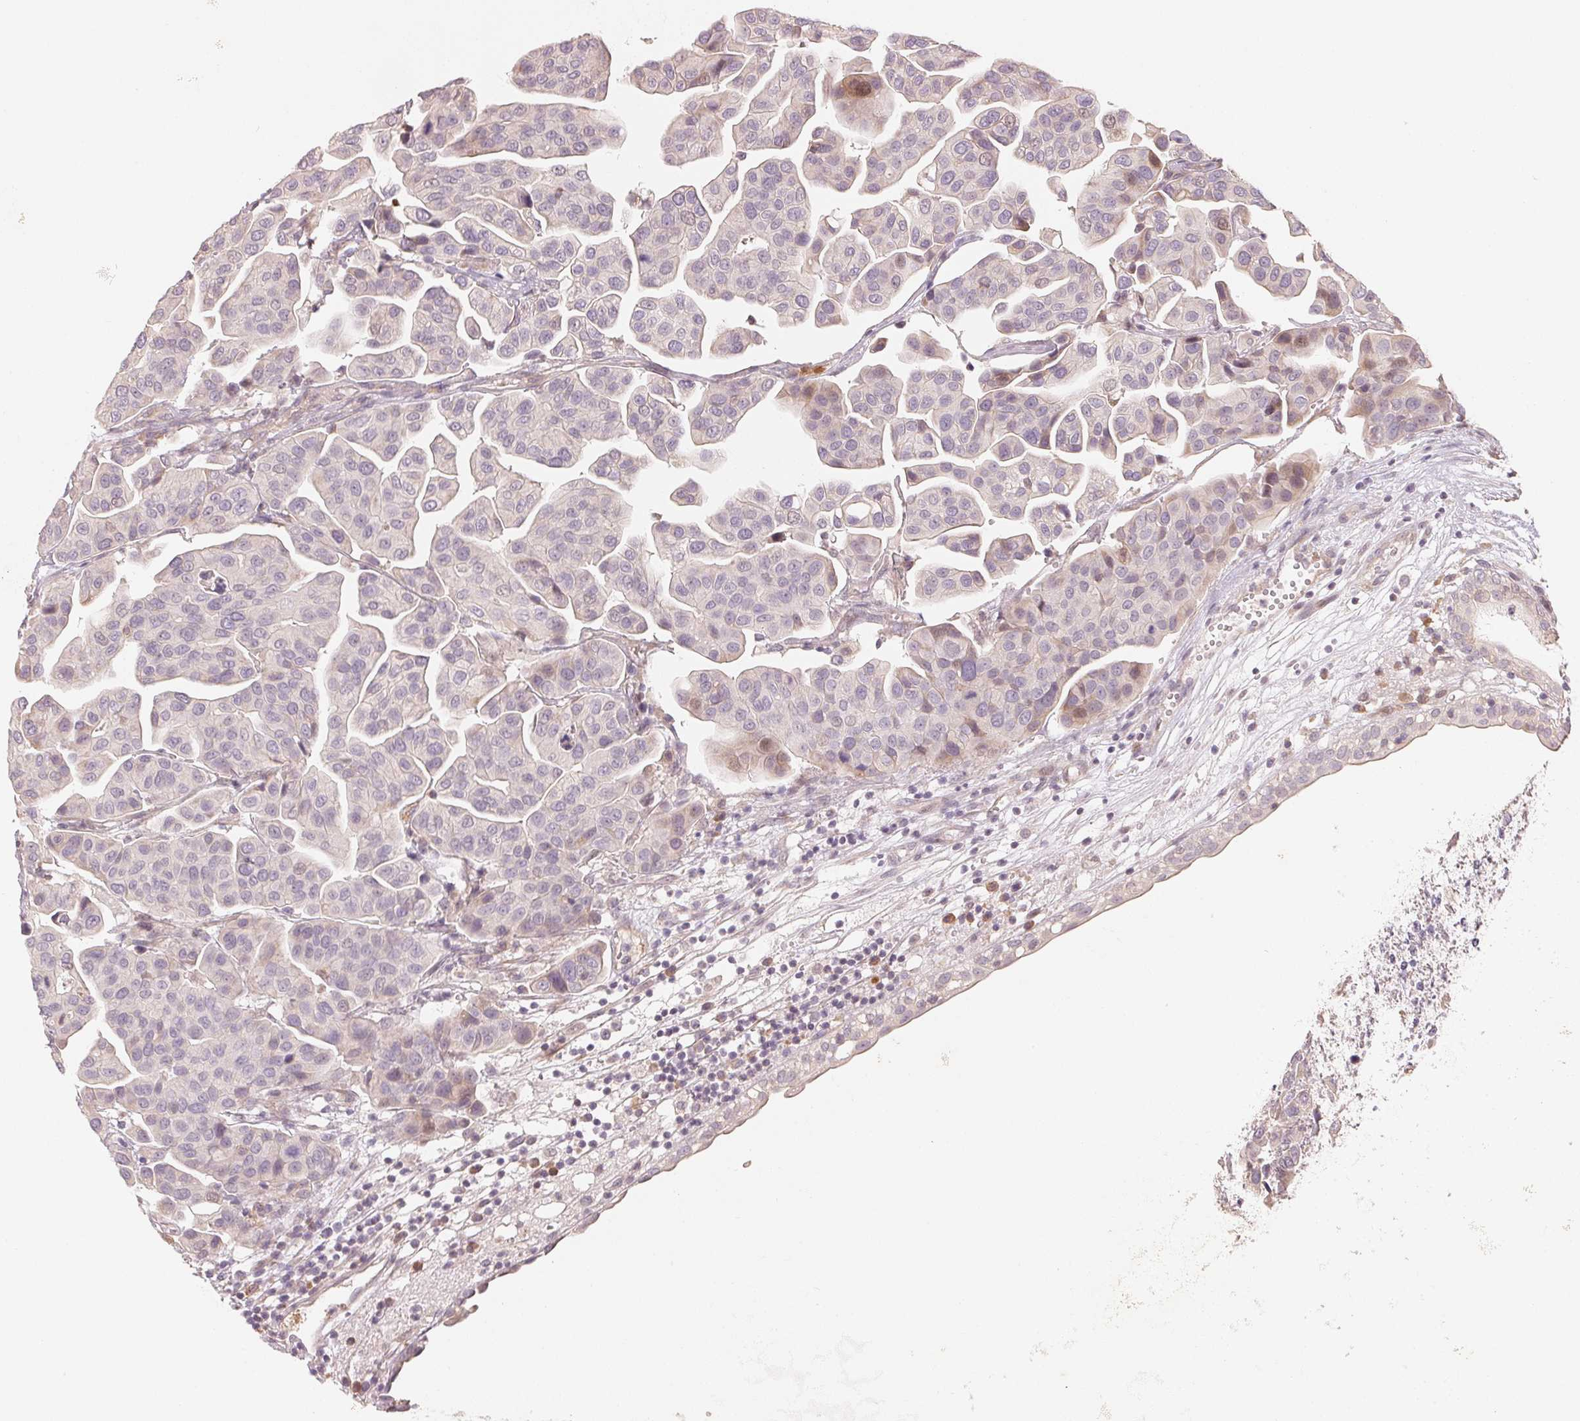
{"staining": {"intensity": "negative", "quantity": "none", "location": "none"}, "tissue": "renal cancer", "cell_type": "Tumor cells", "image_type": "cancer", "snomed": [{"axis": "morphology", "description": "Adenocarcinoma, NOS"}, {"axis": "topography", "description": "Urinary bladder"}], "caption": "An image of renal adenocarcinoma stained for a protein shows no brown staining in tumor cells. (Stains: DAB (3,3'-diaminobenzidine) immunohistochemistry (IHC) with hematoxylin counter stain, Microscopy: brightfield microscopy at high magnification).", "gene": "DENND2C", "patient": {"sex": "male", "age": 61}}